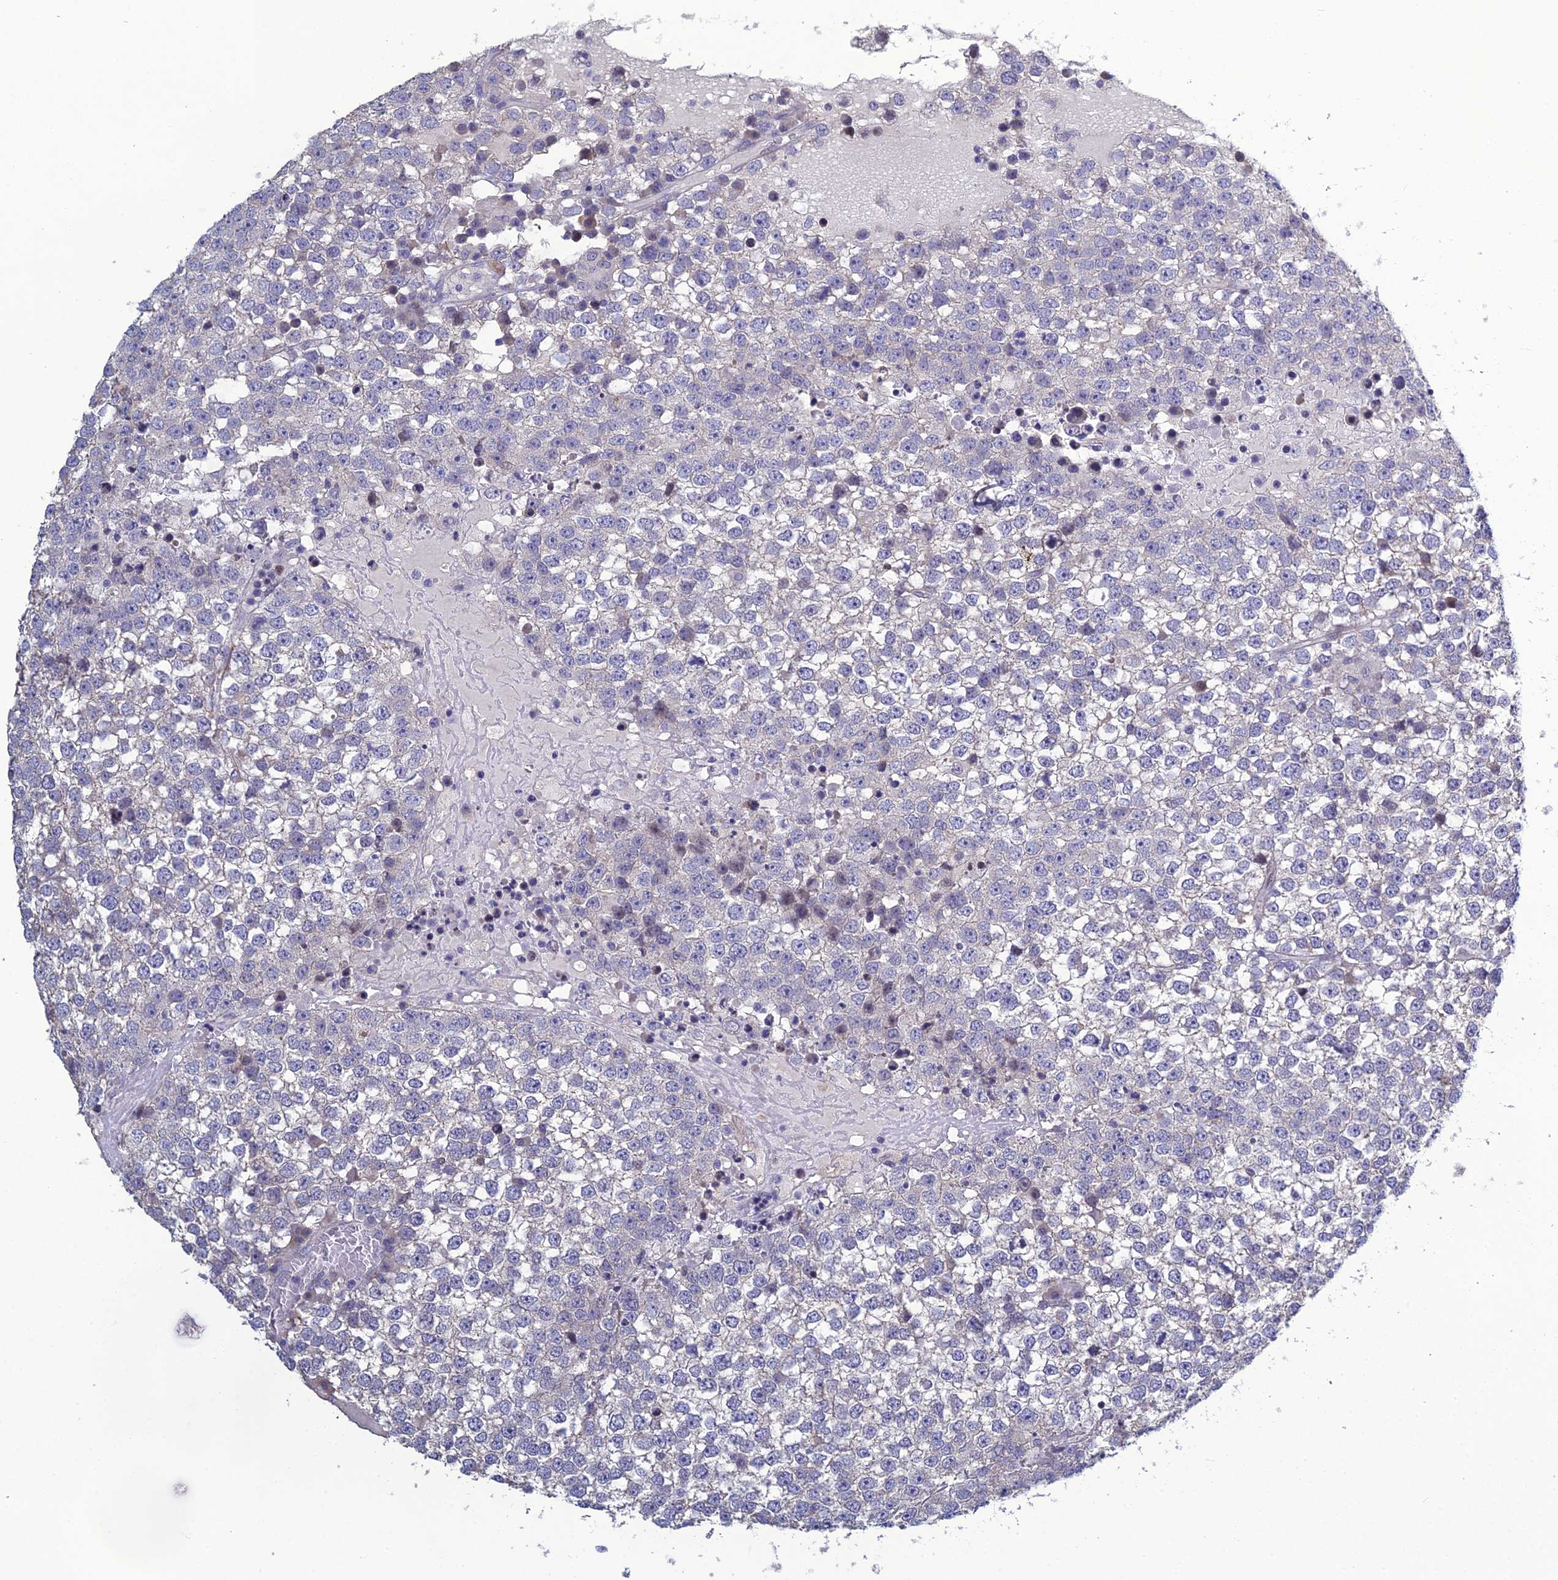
{"staining": {"intensity": "negative", "quantity": "none", "location": "none"}, "tissue": "testis cancer", "cell_type": "Tumor cells", "image_type": "cancer", "snomed": [{"axis": "morphology", "description": "Seminoma, NOS"}, {"axis": "topography", "description": "Testis"}], "caption": "Tumor cells are negative for protein expression in human seminoma (testis).", "gene": "LZTS2", "patient": {"sex": "male", "age": 65}}